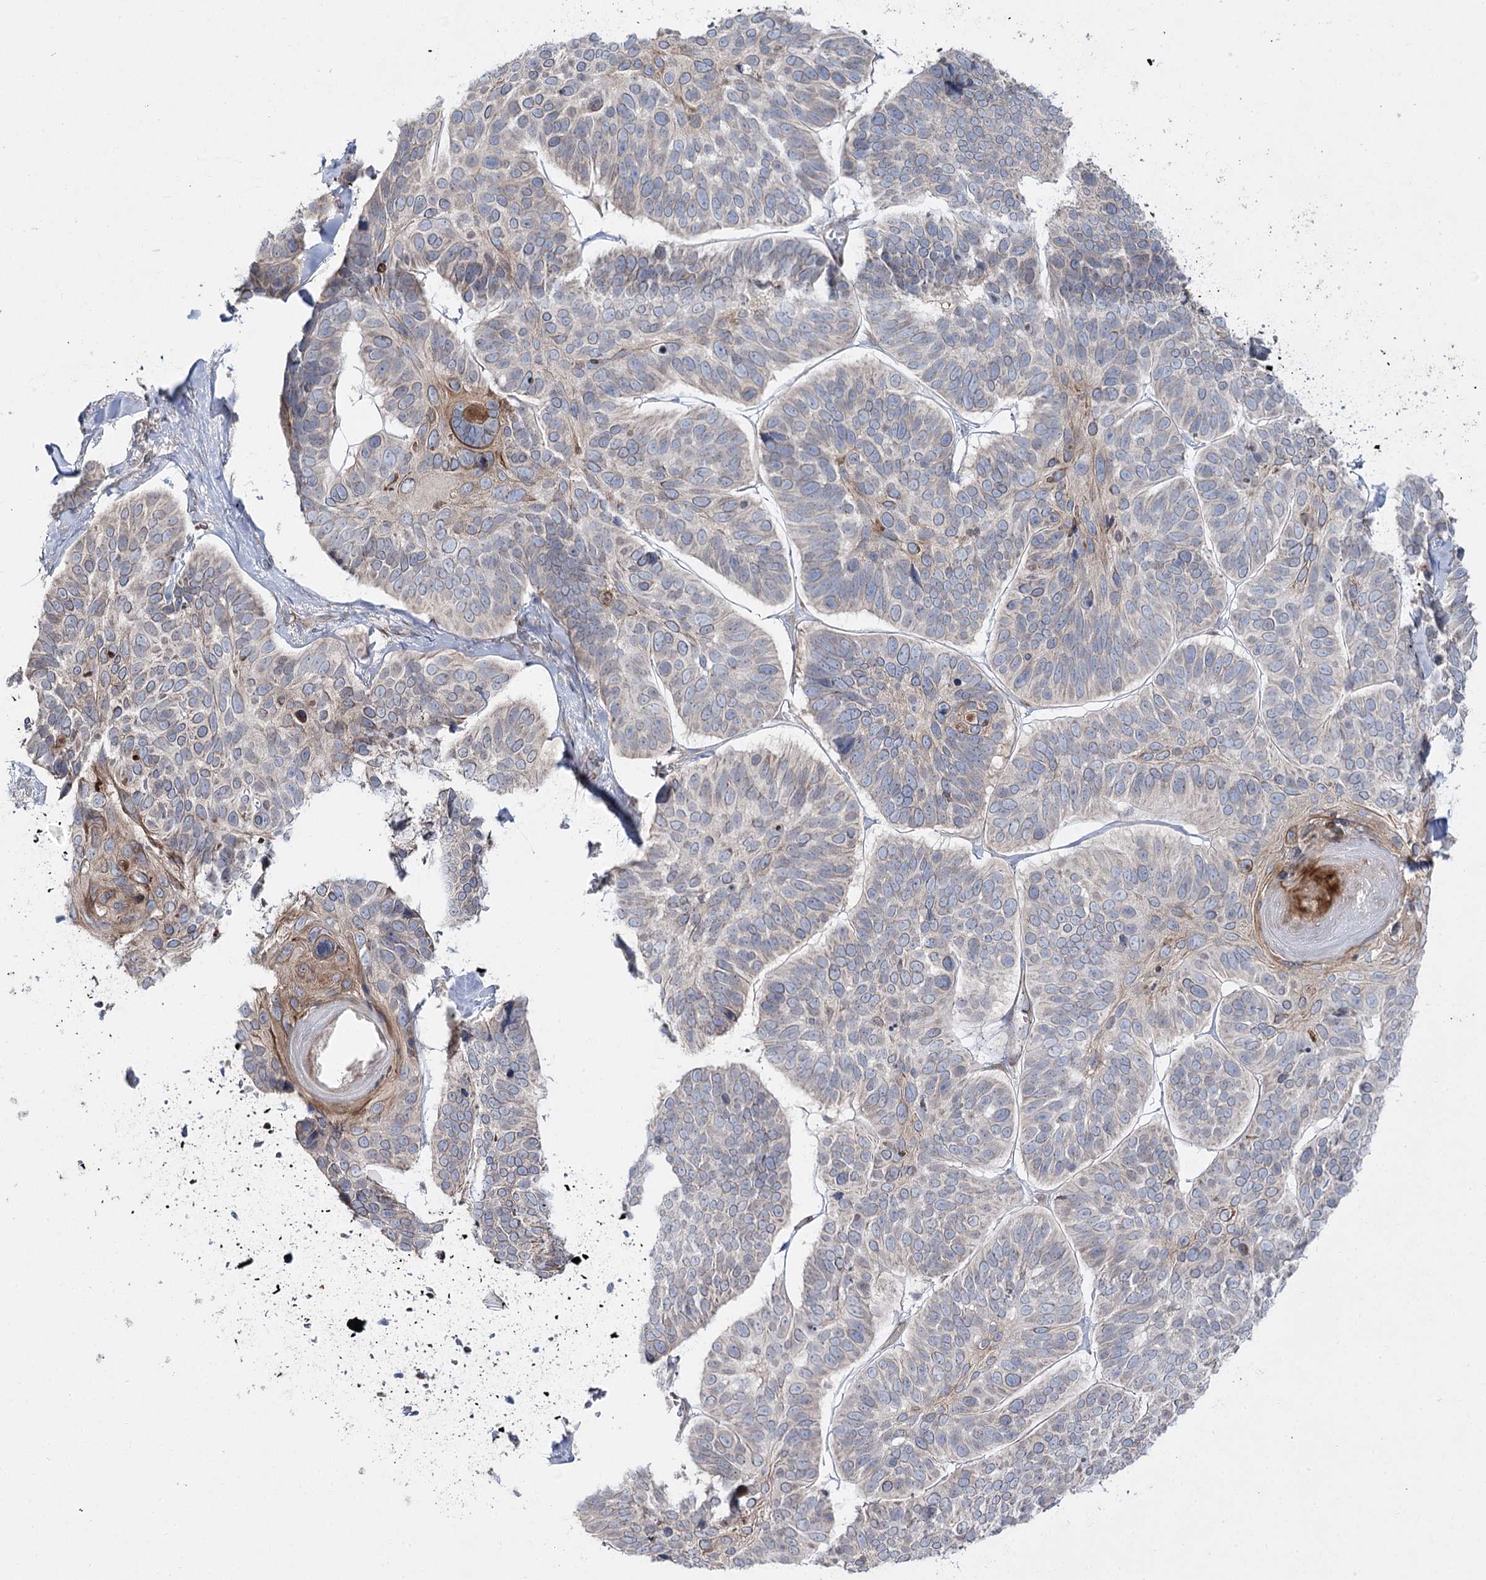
{"staining": {"intensity": "moderate", "quantity": "<25%", "location": "cytoplasmic/membranous"}, "tissue": "skin cancer", "cell_type": "Tumor cells", "image_type": "cancer", "snomed": [{"axis": "morphology", "description": "Basal cell carcinoma"}, {"axis": "topography", "description": "Skin"}], "caption": "This histopathology image demonstrates immunohistochemistry (IHC) staining of human basal cell carcinoma (skin), with low moderate cytoplasmic/membranous staining in approximately <25% of tumor cells.", "gene": "SH3BP5L", "patient": {"sex": "male", "age": 62}}